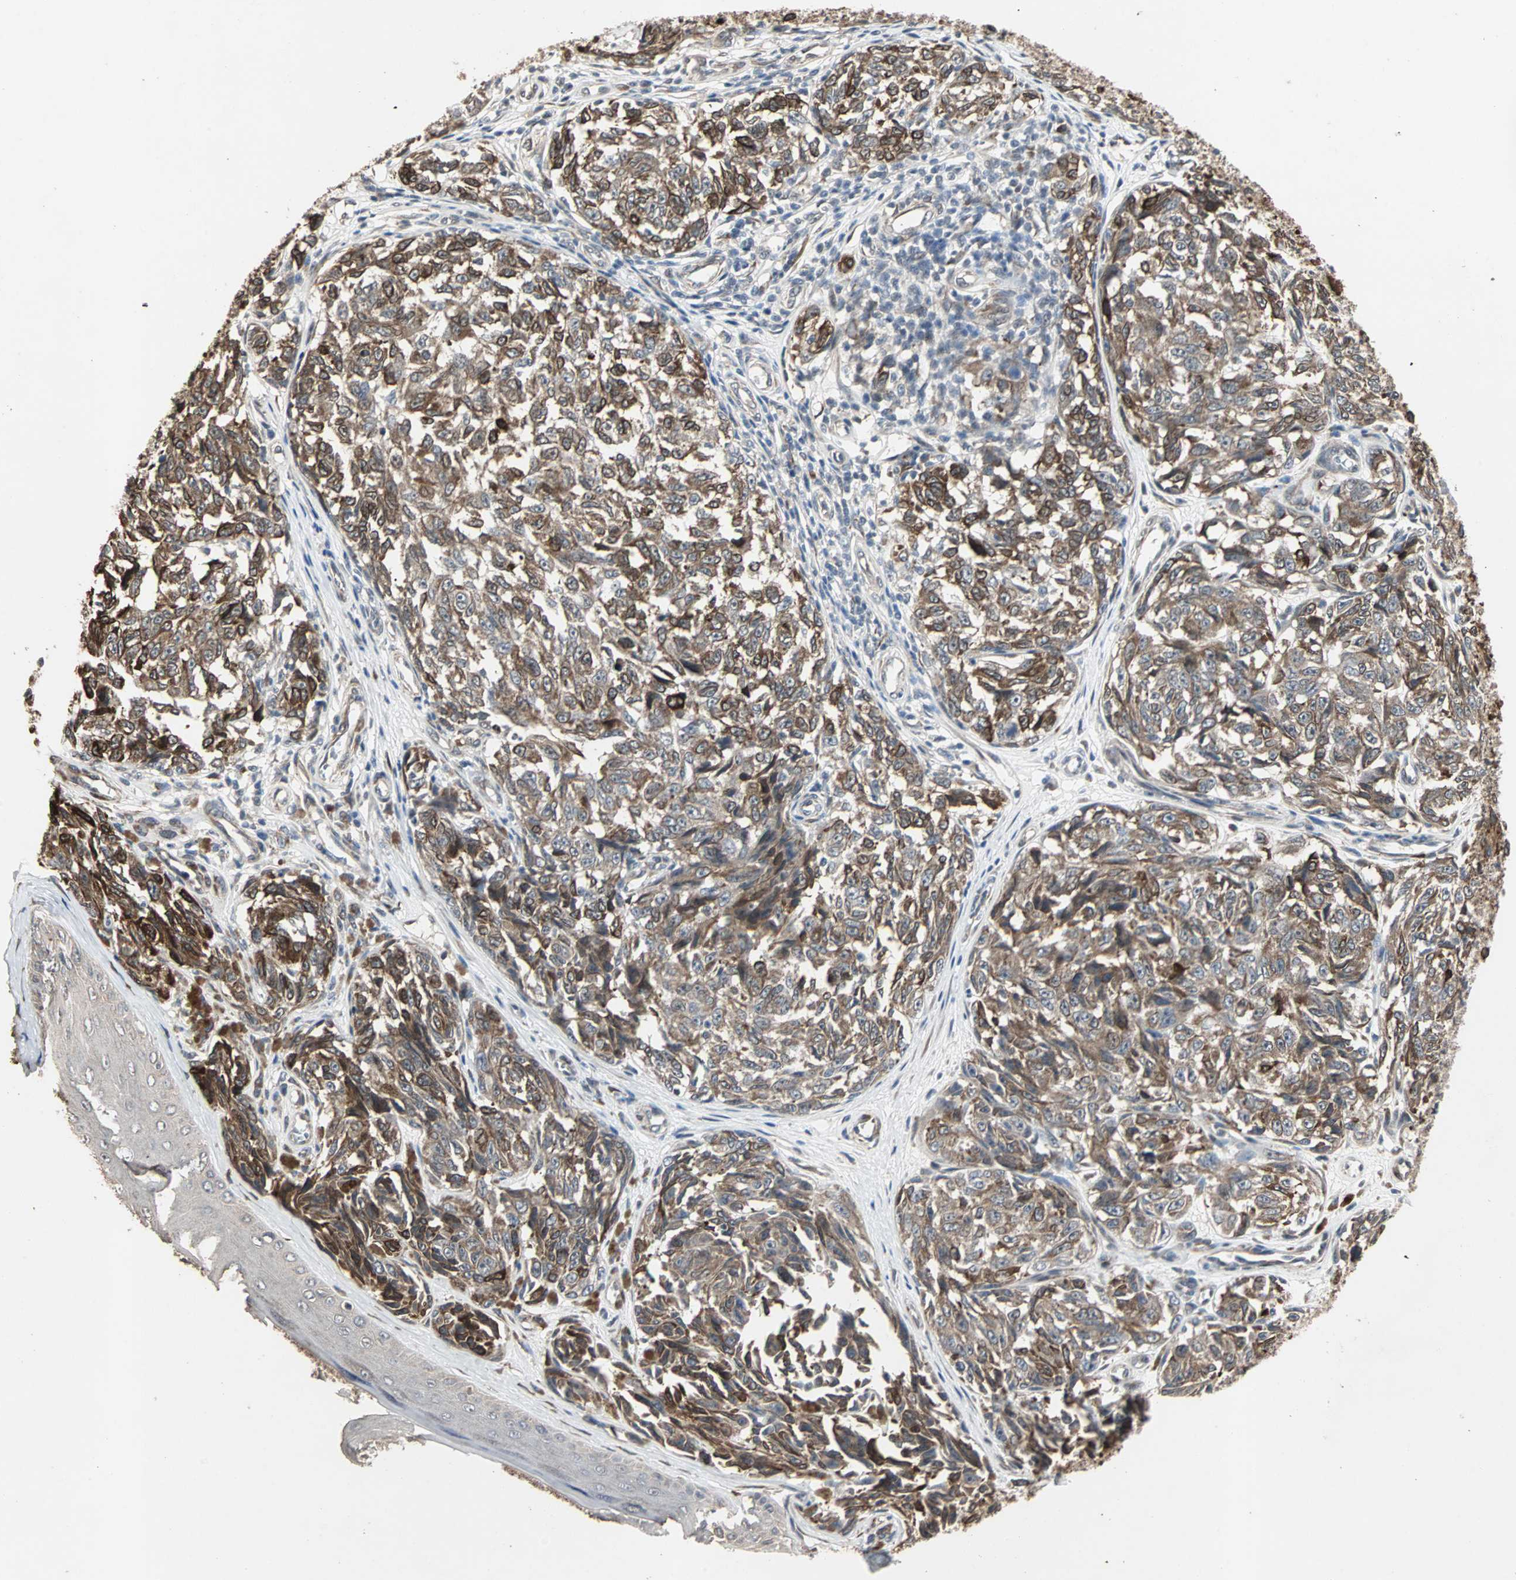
{"staining": {"intensity": "moderate", "quantity": ">75%", "location": "cytoplasmic/membranous"}, "tissue": "melanoma", "cell_type": "Tumor cells", "image_type": "cancer", "snomed": [{"axis": "morphology", "description": "Malignant melanoma, NOS"}, {"axis": "topography", "description": "Skin"}], "caption": "IHC photomicrograph of human malignant melanoma stained for a protein (brown), which exhibits medium levels of moderate cytoplasmic/membranous staining in approximately >75% of tumor cells.", "gene": "TRPV4", "patient": {"sex": "female", "age": 64}}